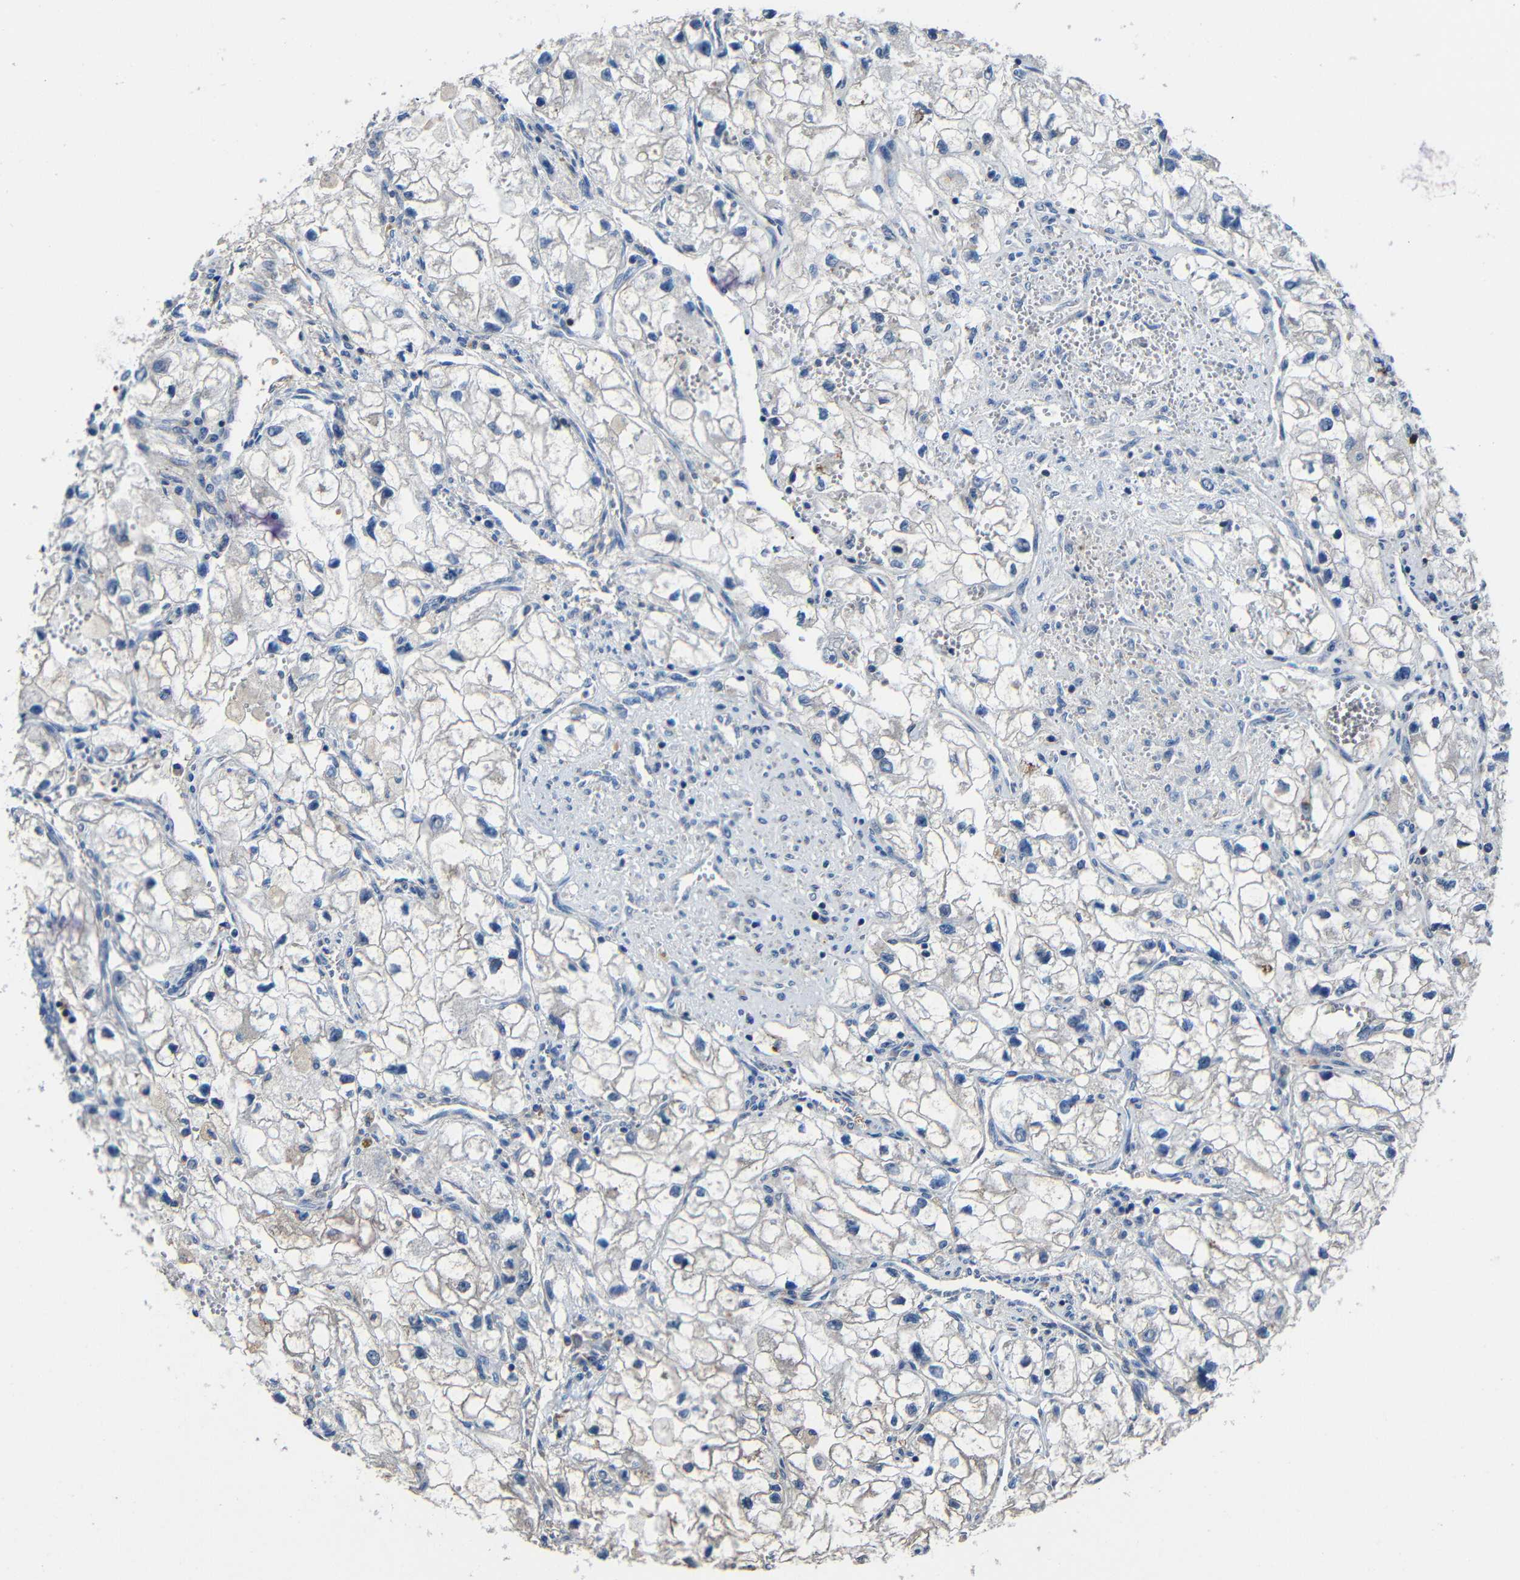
{"staining": {"intensity": "negative", "quantity": "none", "location": "none"}, "tissue": "renal cancer", "cell_type": "Tumor cells", "image_type": "cancer", "snomed": [{"axis": "morphology", "description": "Adenocarcinoma, NOS"}, {"axis": "topography", "description": "Kidney"}], "caption": "Renal adenocarcinoma was stained to show a protein in brown. There is no significant staining in tumor cells.", "gene": "GDI1", "patient": {"sex": "female", "age": 70}}